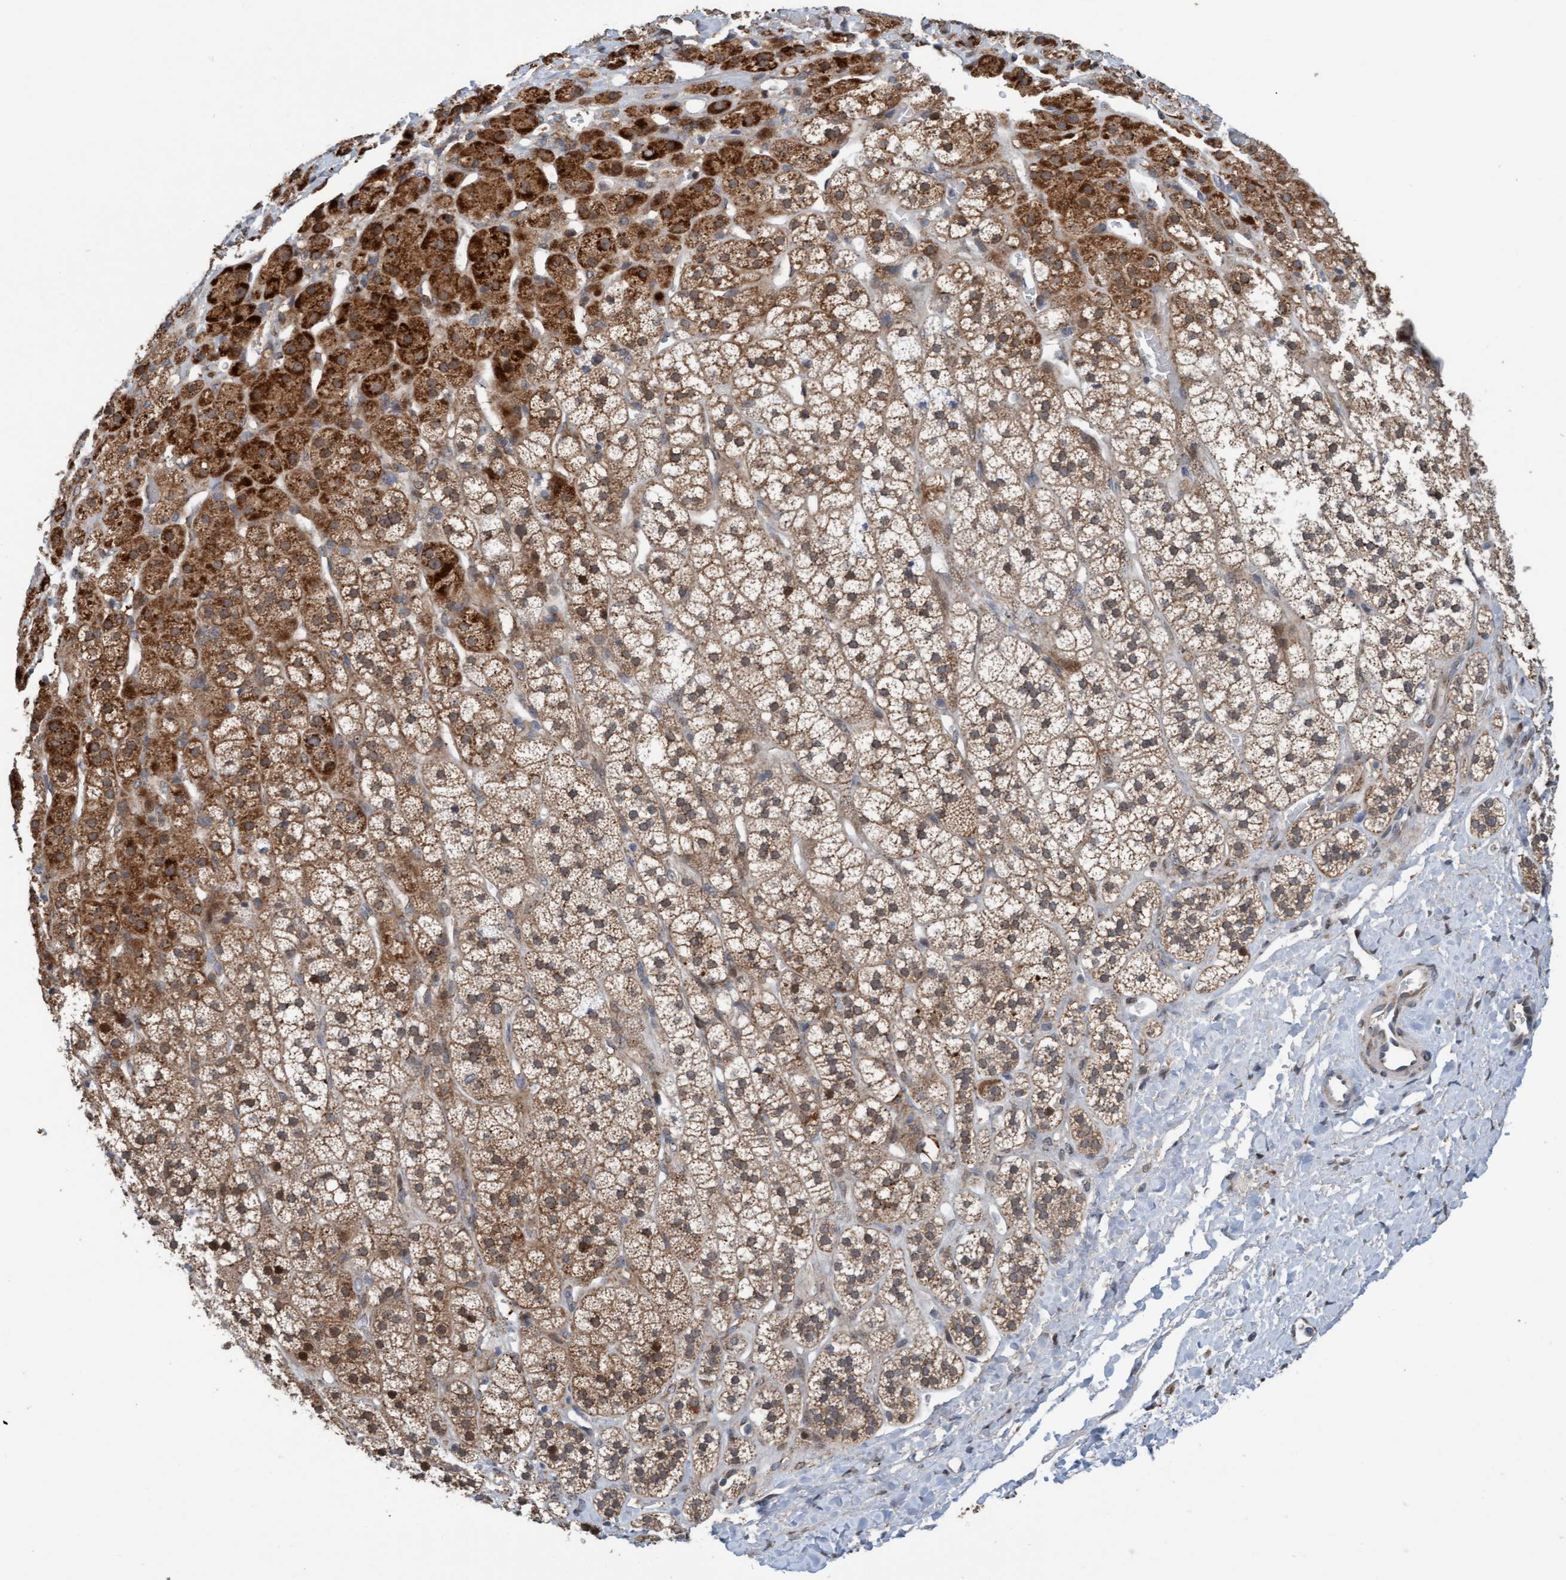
{"staining": {"intensity": "strong", "quantity": "25%-75%", "location": "cytoplasmic/membranous"}, "tissue": "adrenal gland", "cell_type": "Glandular cells", "image_type": "normal", "snomed": [{"axis": "morphology", "description": "Normal tissue, NOS"}, {"axis": "topography", "description": "Adrenal gland"}], "caption": "Immunohistochemical staining of normal adrenal gland displays 25%-75% levels of strong cytoplasmic/membranous protein positivity in about 25%-75% of glandular cells.", "gene": "ZNF566", "patient": {"sex": "male", "age": 56}}